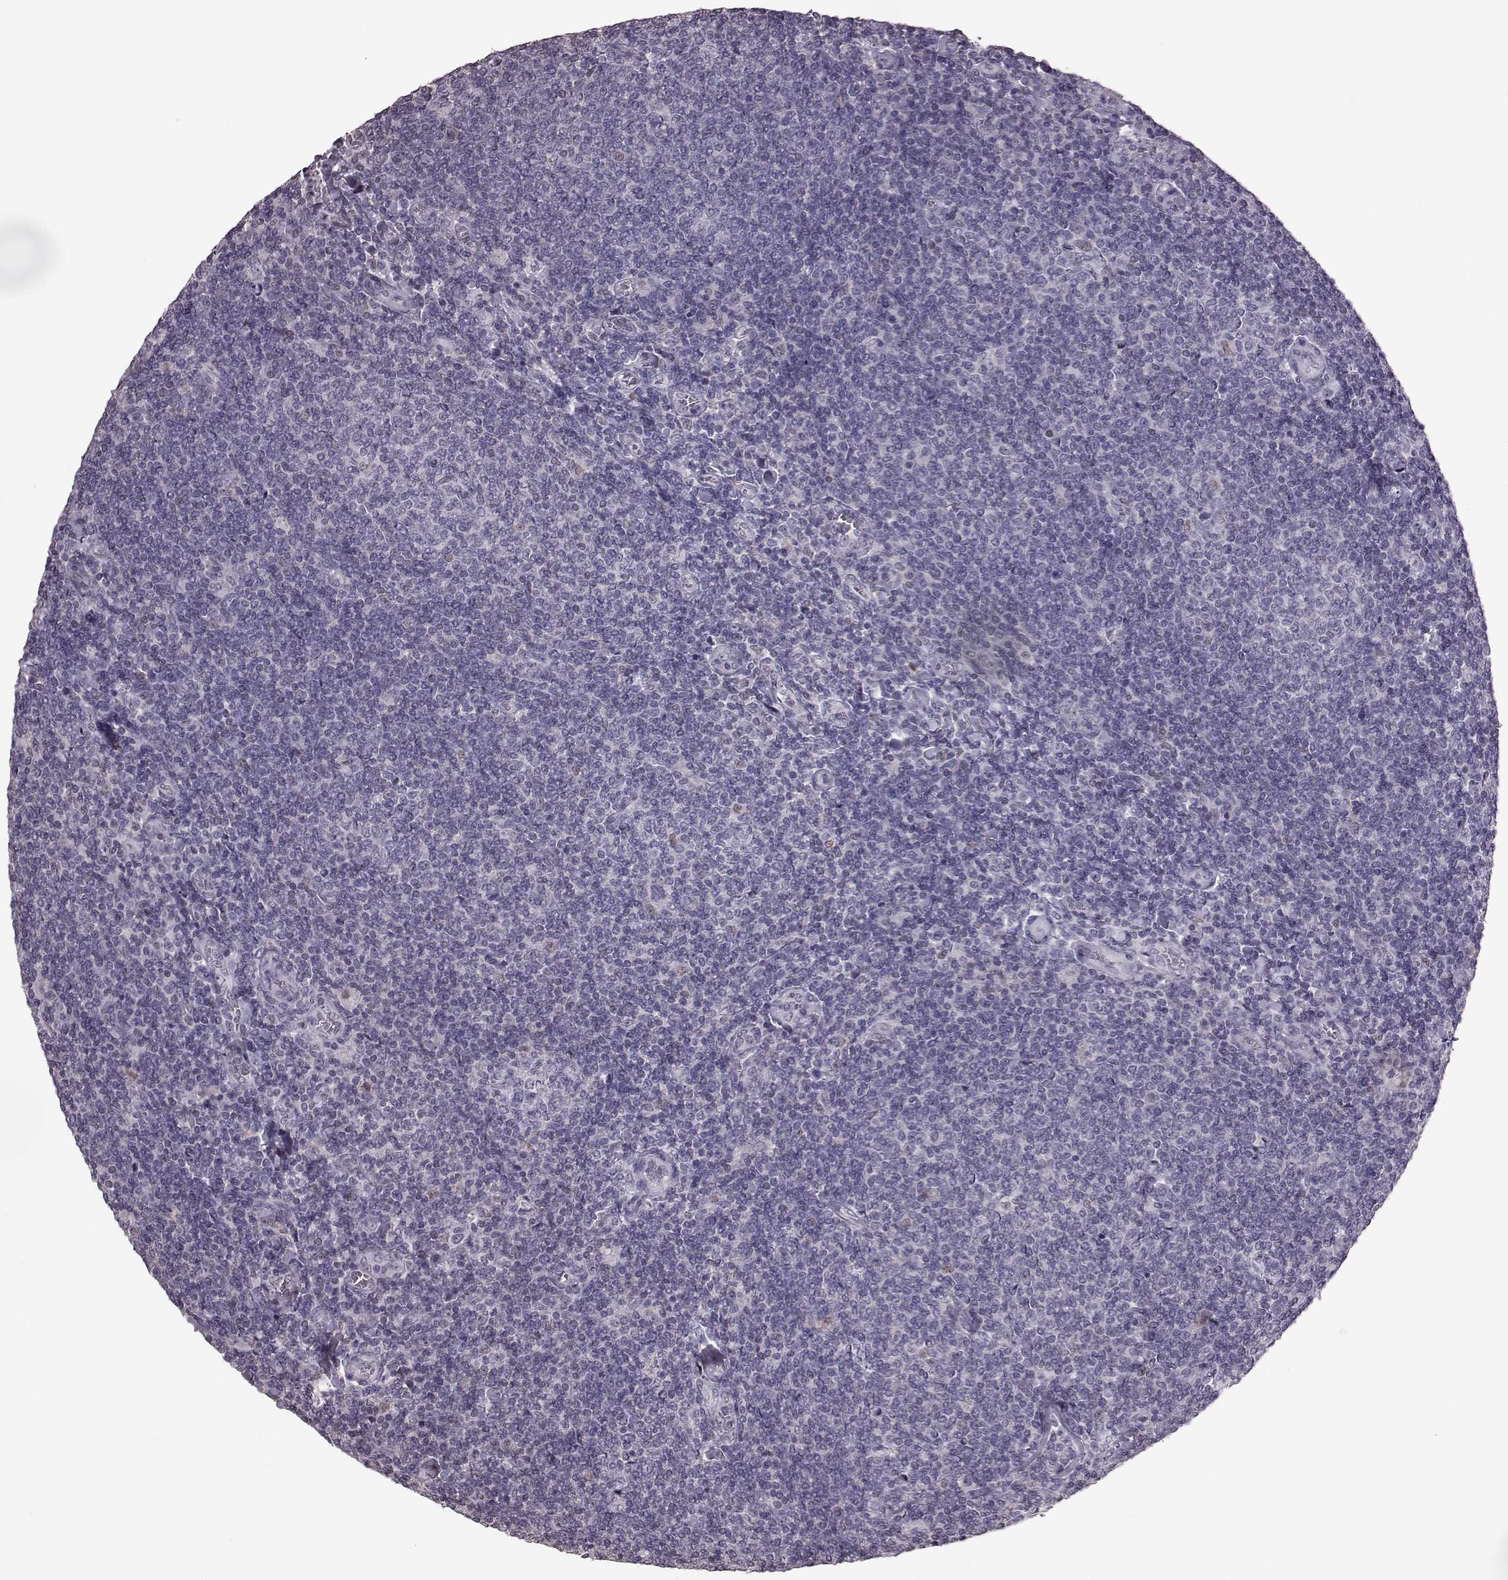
{"staining": {"intensity": "negative", "quantity": "none", "location": "none"}, "tissue": "lymphoma", "cell_type": "Tumor cells", "image_type": "cancer", "snomed": [{"axis": "morphology", "description": "Malignant lymphoma, non-Hodgkin's type, Low grade"}, {"axis": "topography", "description": "Lymph node"}], "caption": "IHC image of human lymphoma stained for a protein (brown), which displays no expression in tumor cells.", "gene": "TSKS", "patient": {"sex": "male", "age": 52}}